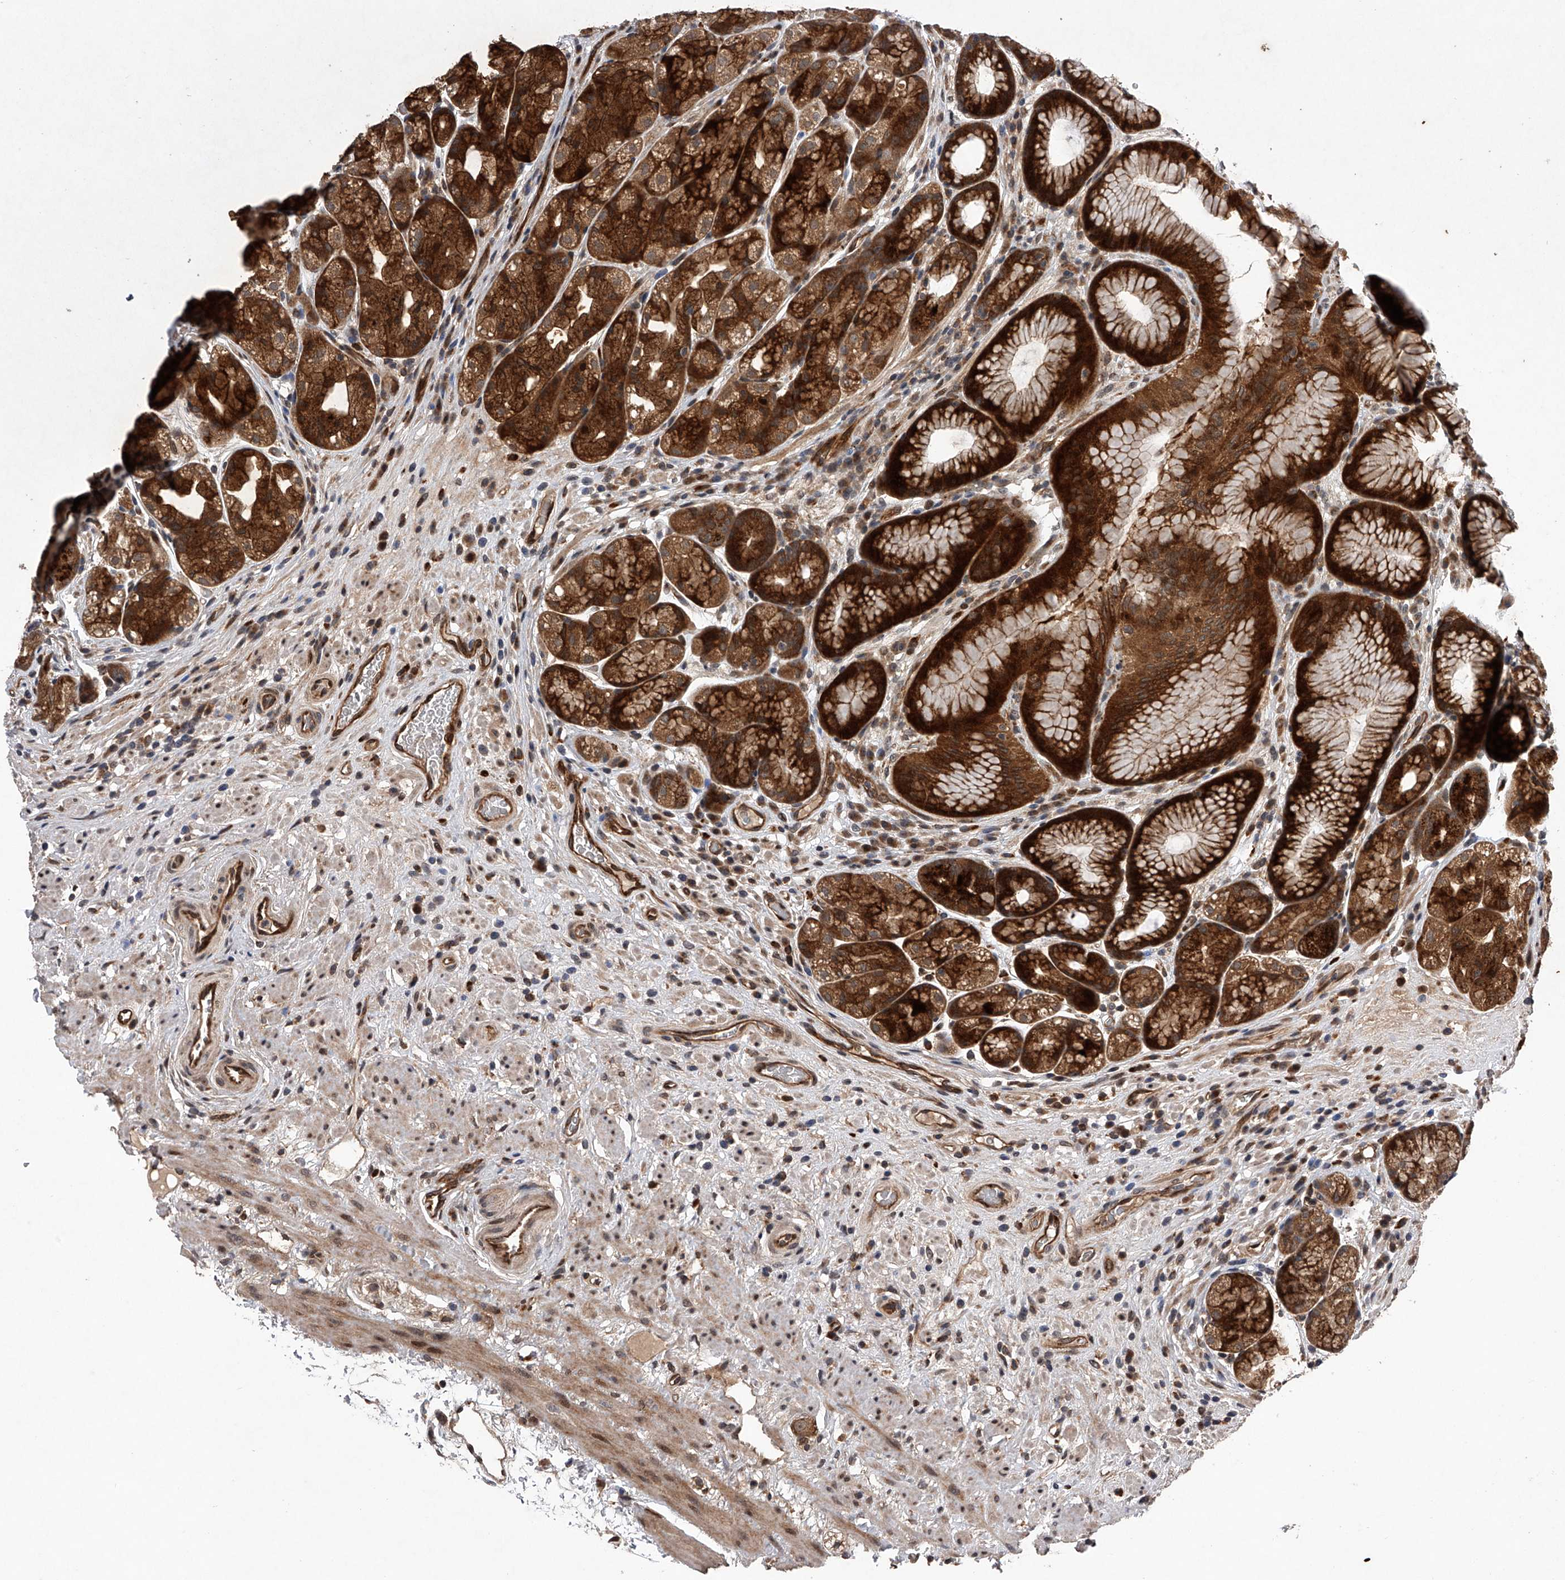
{"staining": {"intensity": "strong", "quantity": ">75%", "location": "cytoplasmic/membranous"}, "tissue": "stomach", "cell_type": "Glandular cells", "image_type": "normal", "snomed": [{"axis": "morphology", "description": "Normal tissue, NOS"}, {"axis": "topography", "description": "Stomach"}], "caption": "Immunohistochemistry (IHC) of normal stomach exhibits high levels of strong cytoplasmic/membranous expression in approximately >75% of glandular cells. Using DAB (3,3'-diaminobenzidine) (brown) and hematoxylin (blue) stains, captured at high magnification using brightfield microscopy.", "gene": "MAP3K11", "patient": {"sex": "male", "age": 57}}